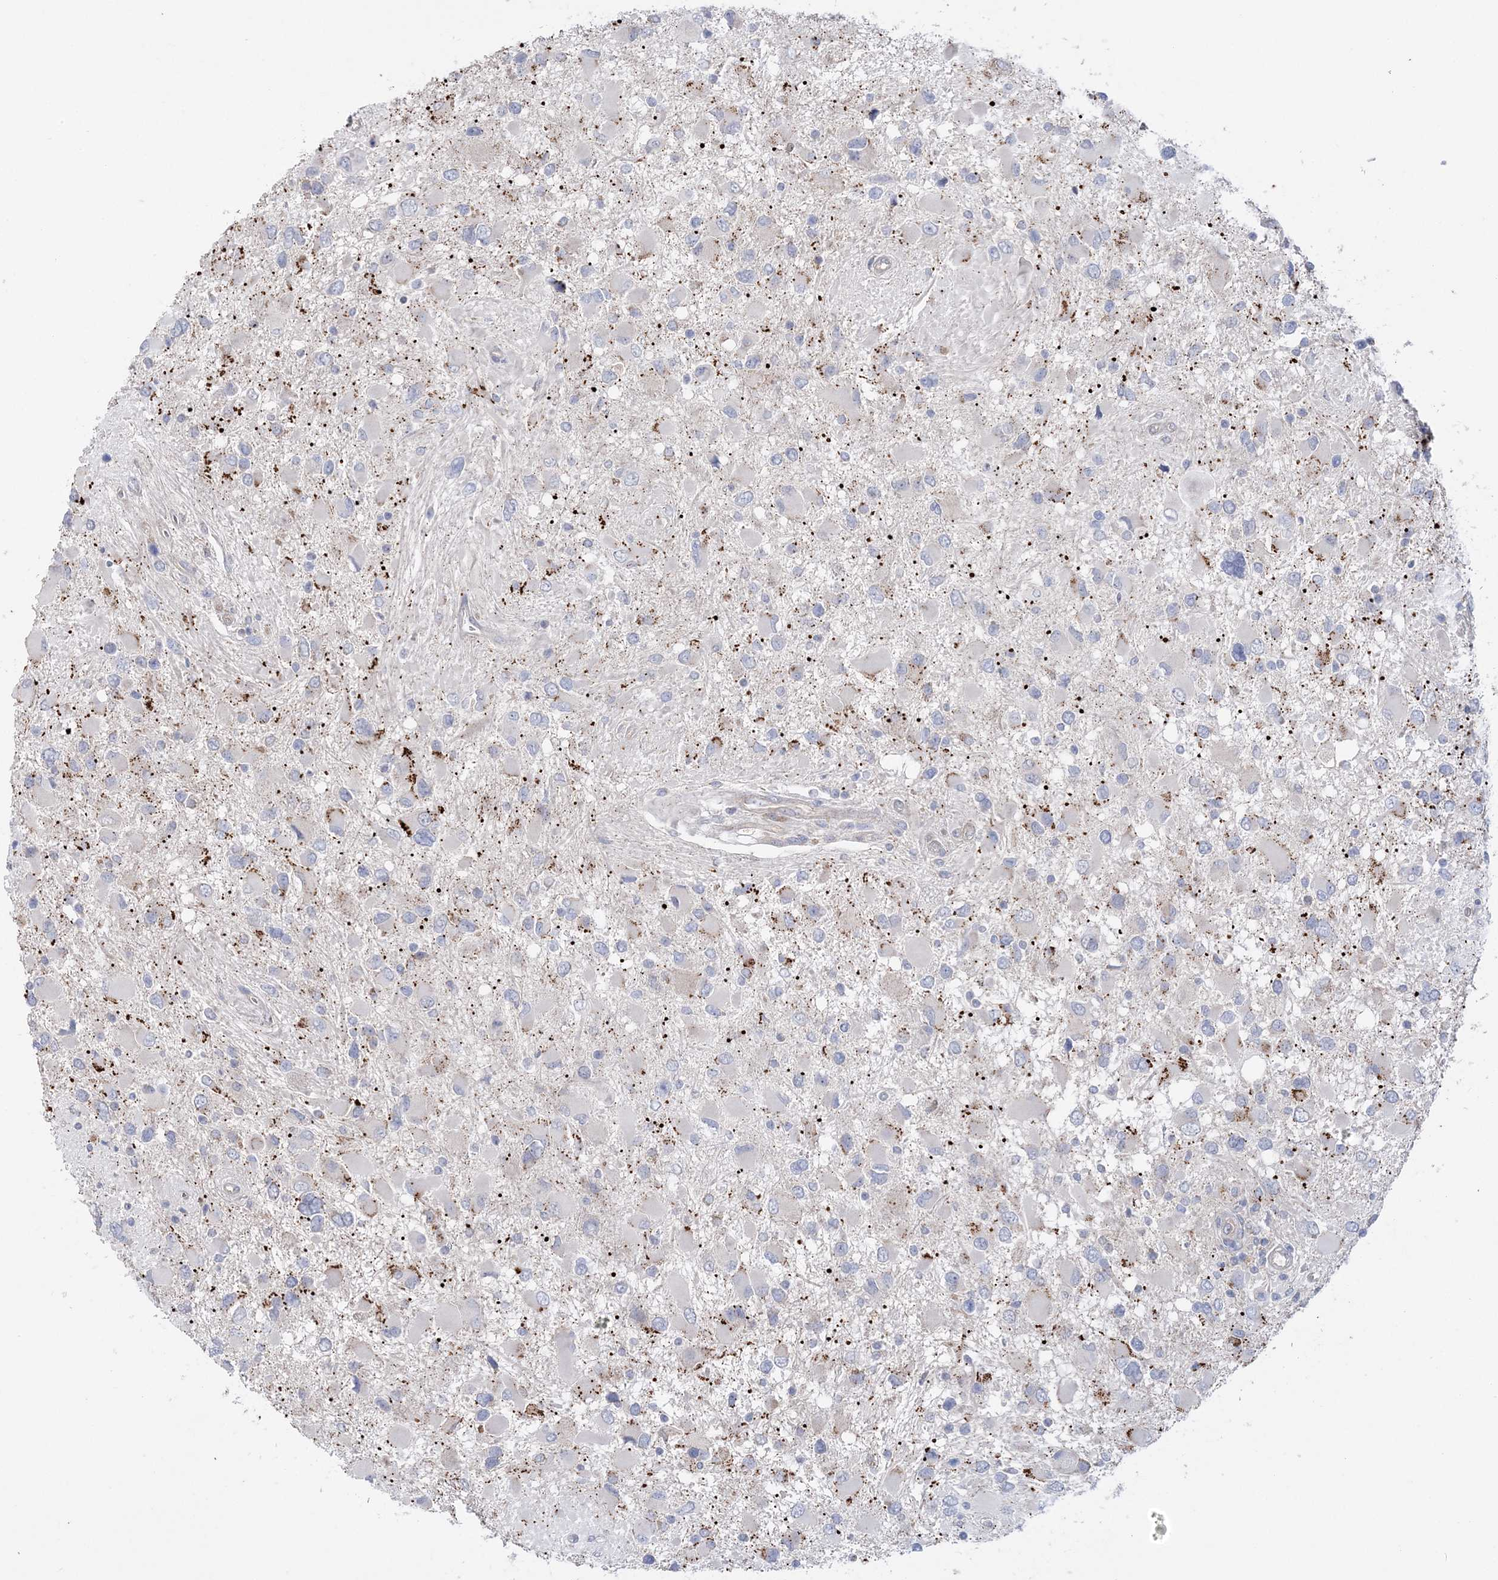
{"staining": {"intensity": "negative", "quantity": "none", "location": "none"}, "tissue": "glioma", "cell_type": "Tumor cells", "image_type": "cancer", "snomed": [{"axis": "morphology", "description": "Glioma, malignant, High grade"}, {"axis": "topography", "description": "Brain"}], "caption": "Malignant glioma (high-grade) stained for a protein using immunohistochemistry displays no positivity tumor cells.", "gene": "MMADHC", "patient": {"sex": "male", "age": 53}}